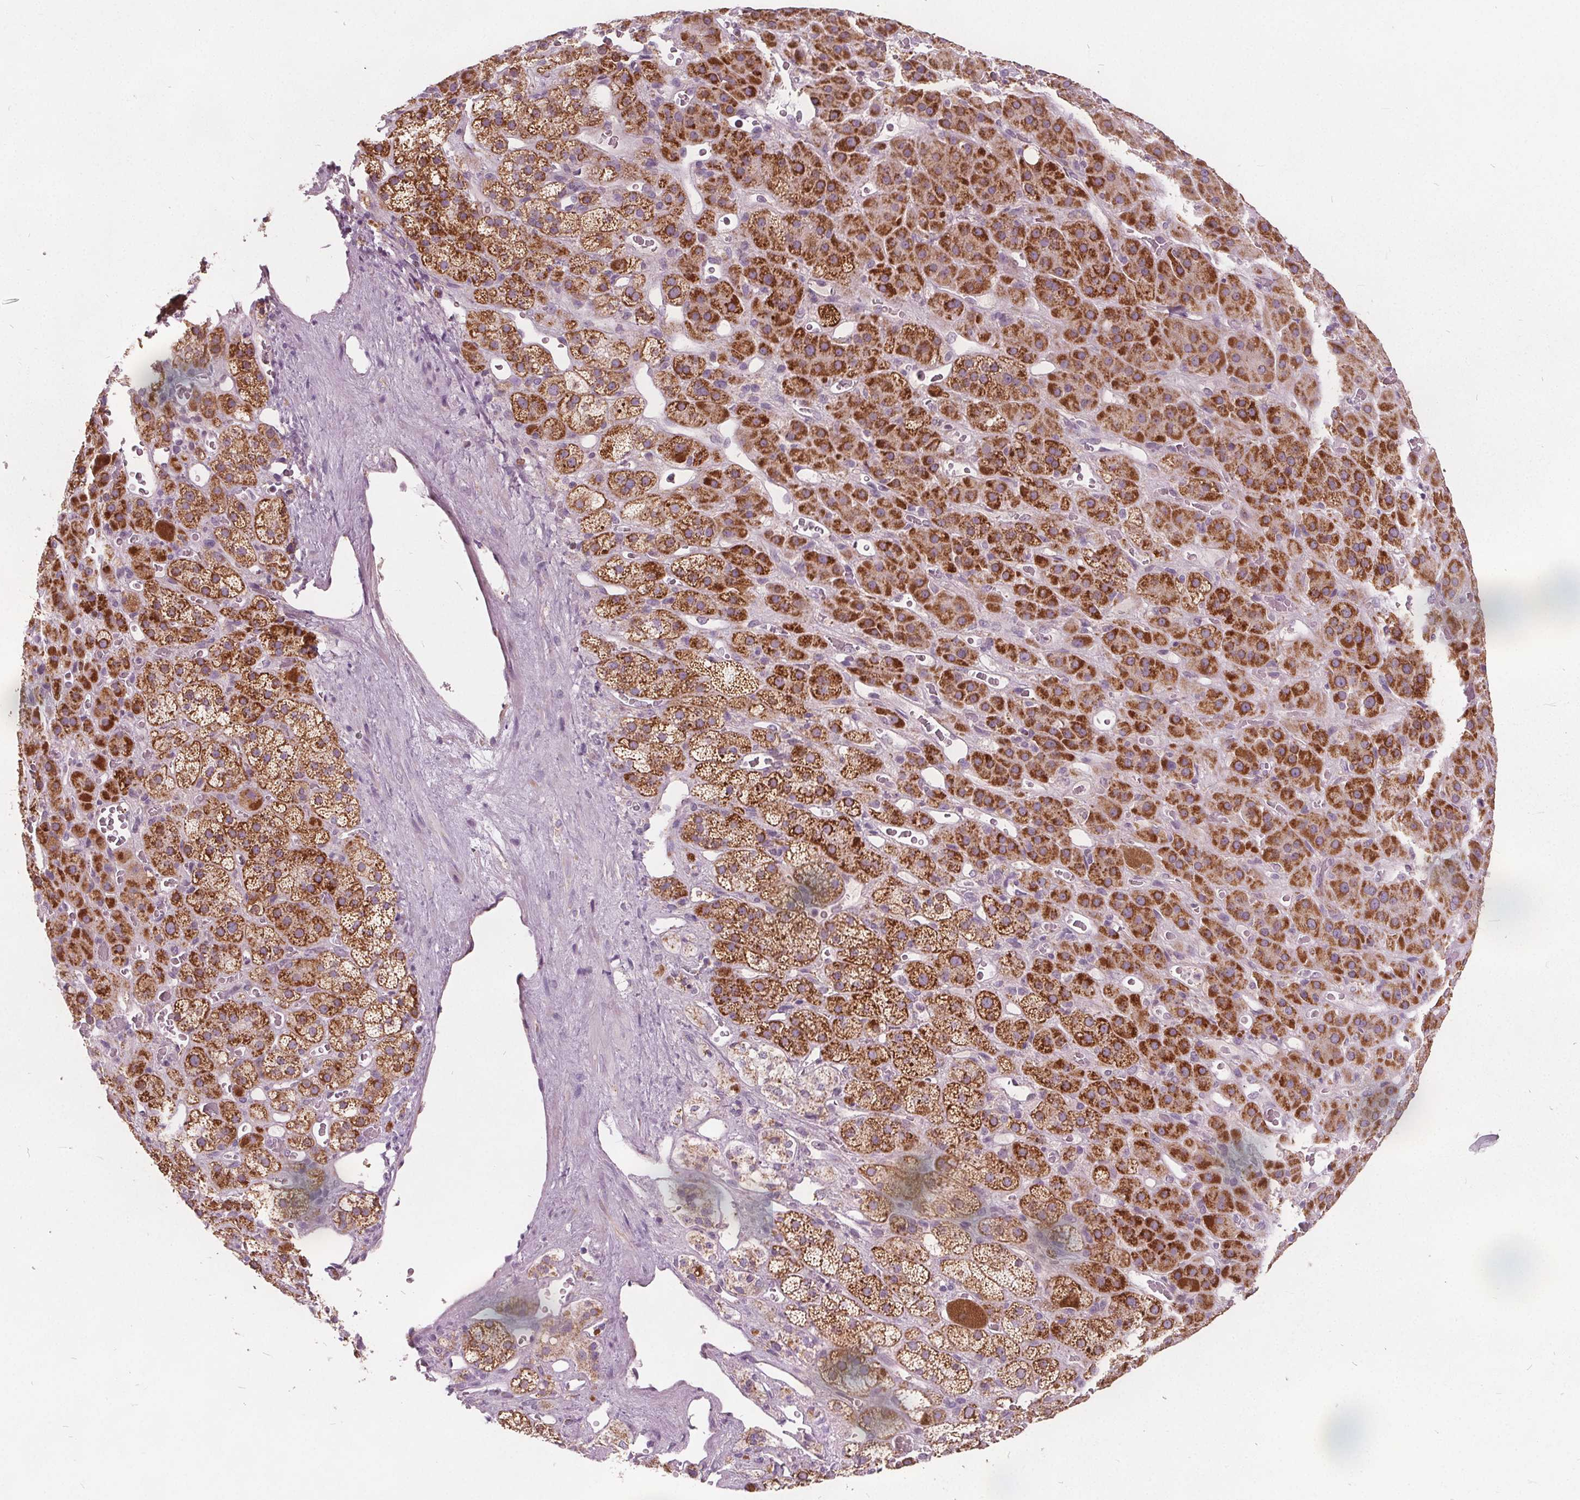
{"staining": {"intensity": "strong", "quantity": ">75%", "location": "cytoplasmic/membranous"}, "tissue": "adrenal gland", "cell_type": "Glandular cells", "image_type": "normal", "snomed": [{"axis": "morphology", "description": "Normal tissue, NOS"}, {"axis": "topography", "description": "Adrenal gland"}], "caption": "Immunohistochemical staining of benign adrenal gland shows strong cytoplasmic/membranous protein positivity in approximately >75% of glandular cells. Nuclei are stained in blue.", "gene": "ECI2", "patient": {"sex": "male", "age": 57}}